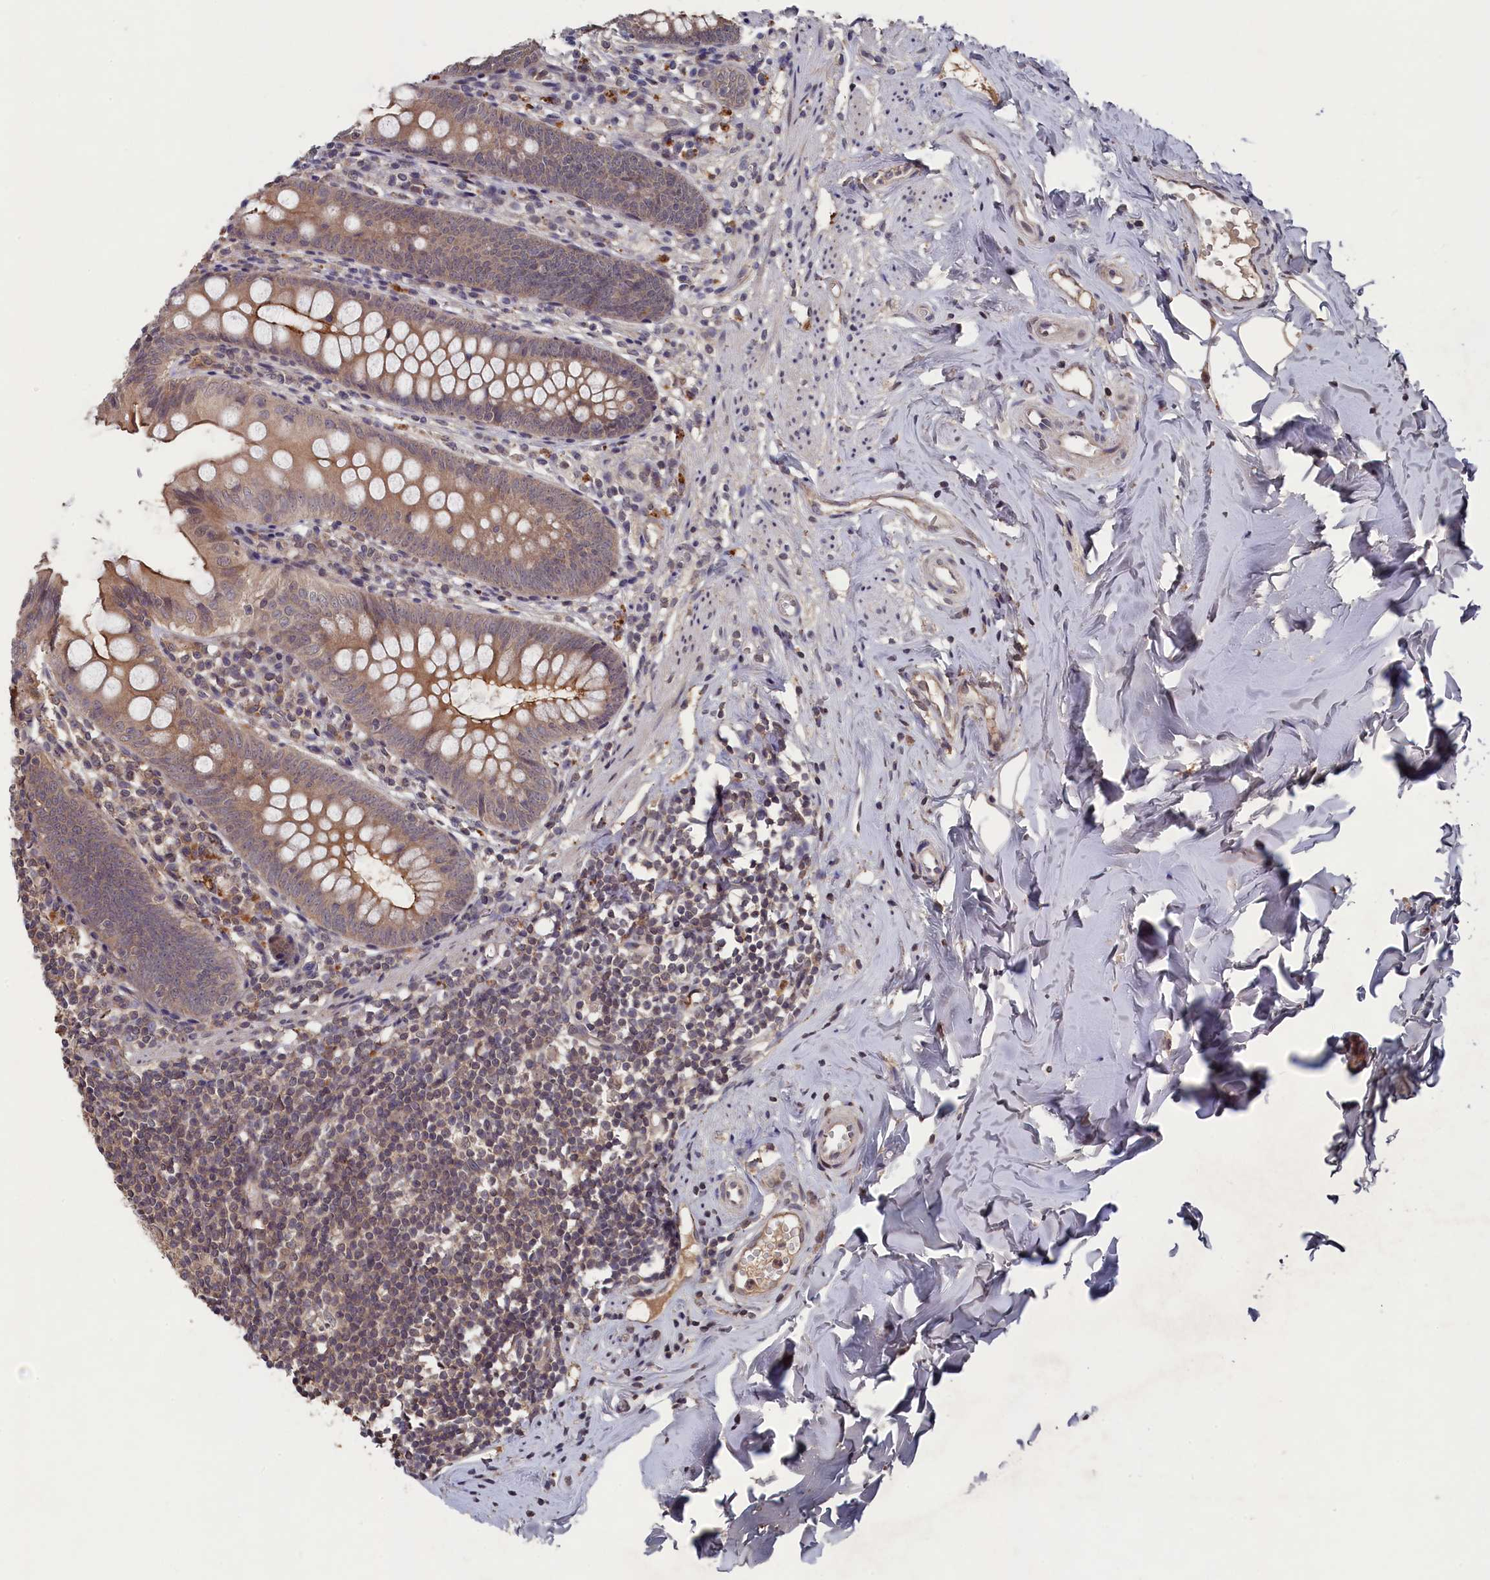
{"staining": {"intensity": "moderate", "quantity": "25%-75%", "location": "cytoplasmic/membranous"}, "tissue": "appendix", "cell_type": "Glandular cells", "image_type": "normal", "snomed": [{"axis": "morphology", "description": "Normal tissue, NOS"}, {"axis": "topography", "description": "Appendix"}], "caption": "Human appendix stained with a brown dye demonstrates moderate cytoplasmic/membranous positive positivity in approximately 25%-75% of glandular cells.", "gene": "TMC5", "patient": {"sex": "female", "age": 51}}